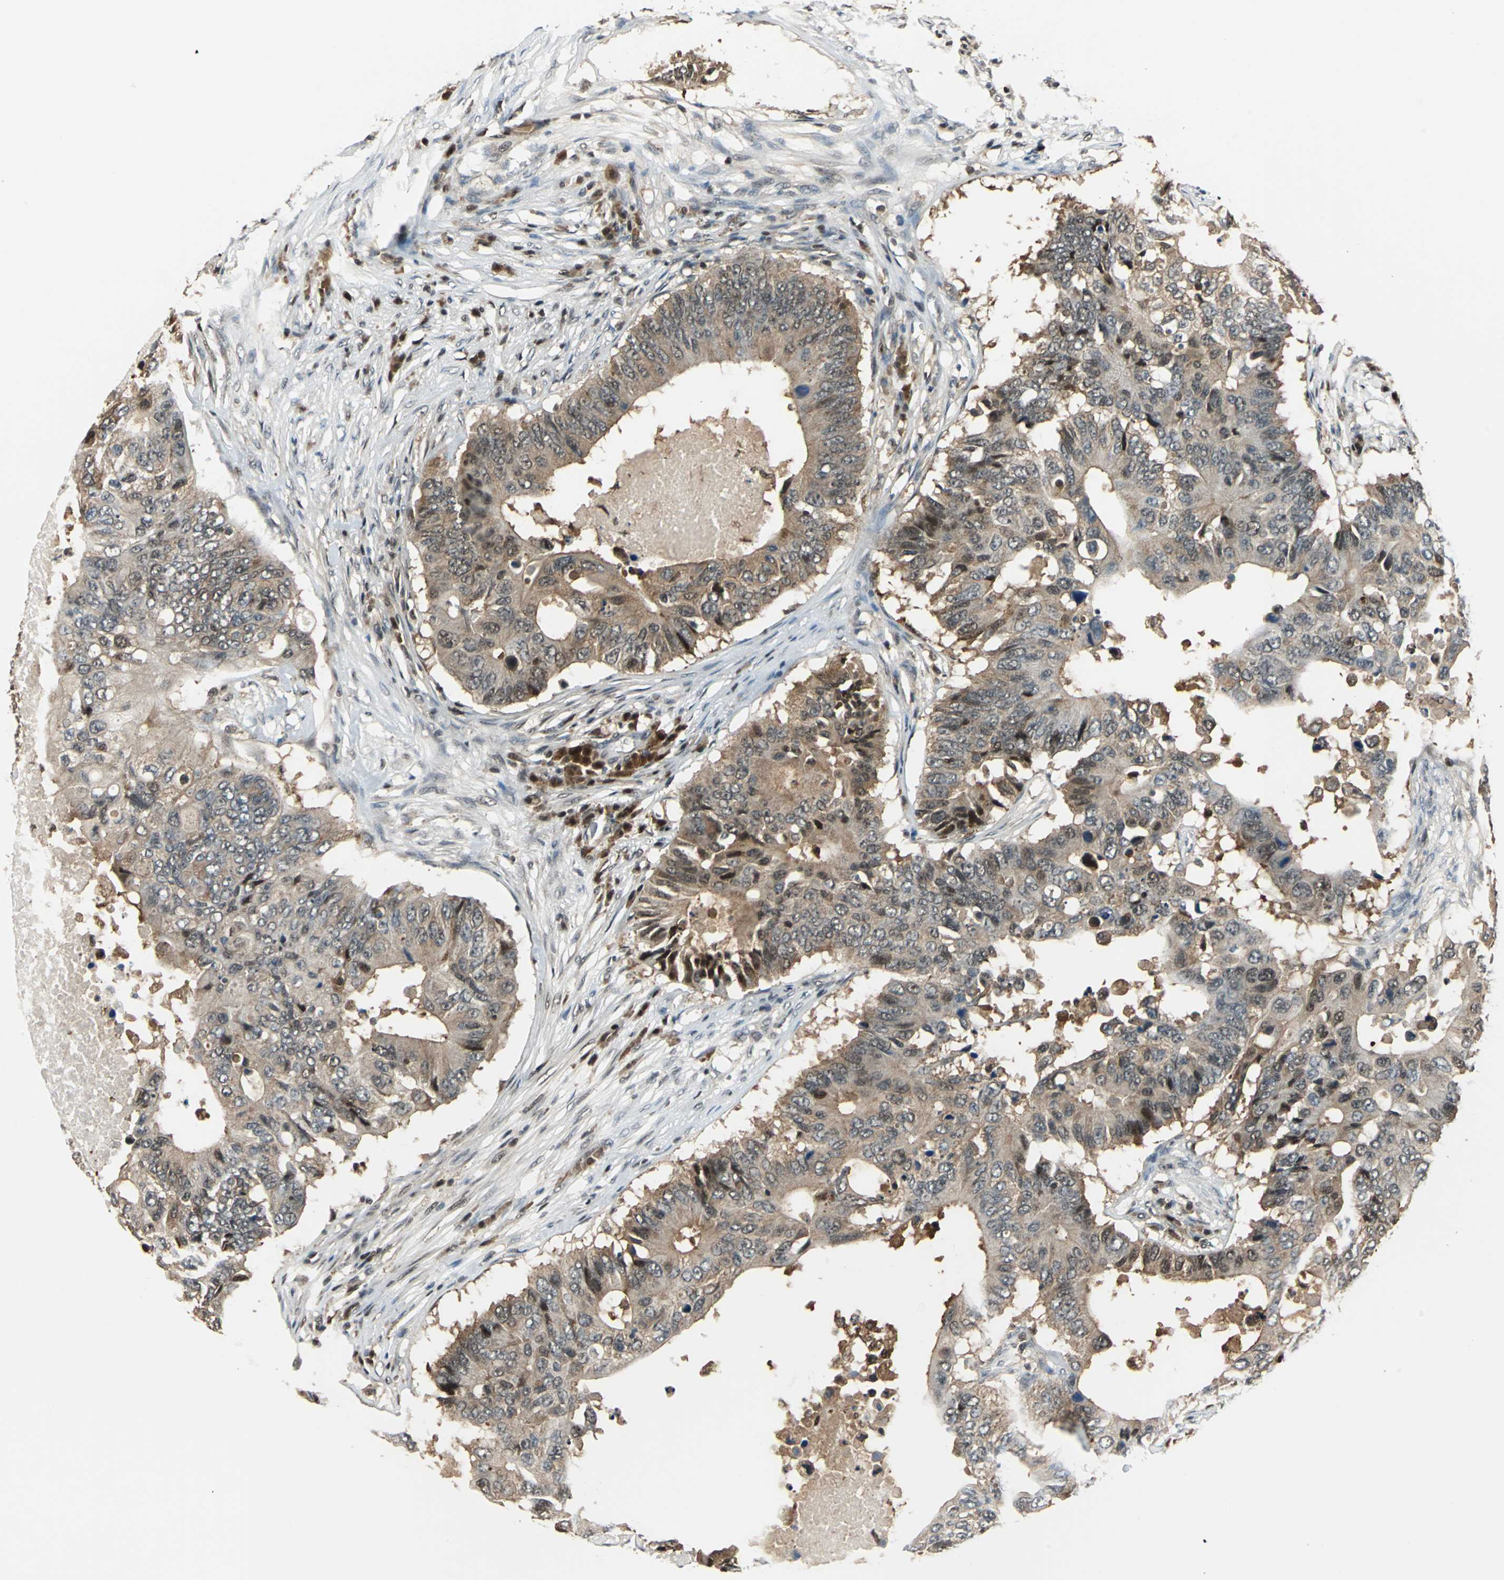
{"staining": {"intensity": "moderate", "quantity": ">75%", "location": "cytoplasmic/membranous,nuclear"}, "tissue": "colorectal cancer", "cell_type": "Tumor cells", "image_type": "cancer", "snomed": [{"axis": "morphology", "description": "Adenocarcinoma, NOS"}, {"axis": "topography", "description": "Colon"}], "caption": "Immunohistochemistry (DAB) staining of human colorectal cancer (adenocarcinoma) reveals moderate cytoplasmic/membranous and nuclear protein positivity in about >75% of tumor cells. (Brightfield microscopy of DAB IHC at high magnification).", "gene": "PSME1", "patient": {"sex": "male", "age": 71}}